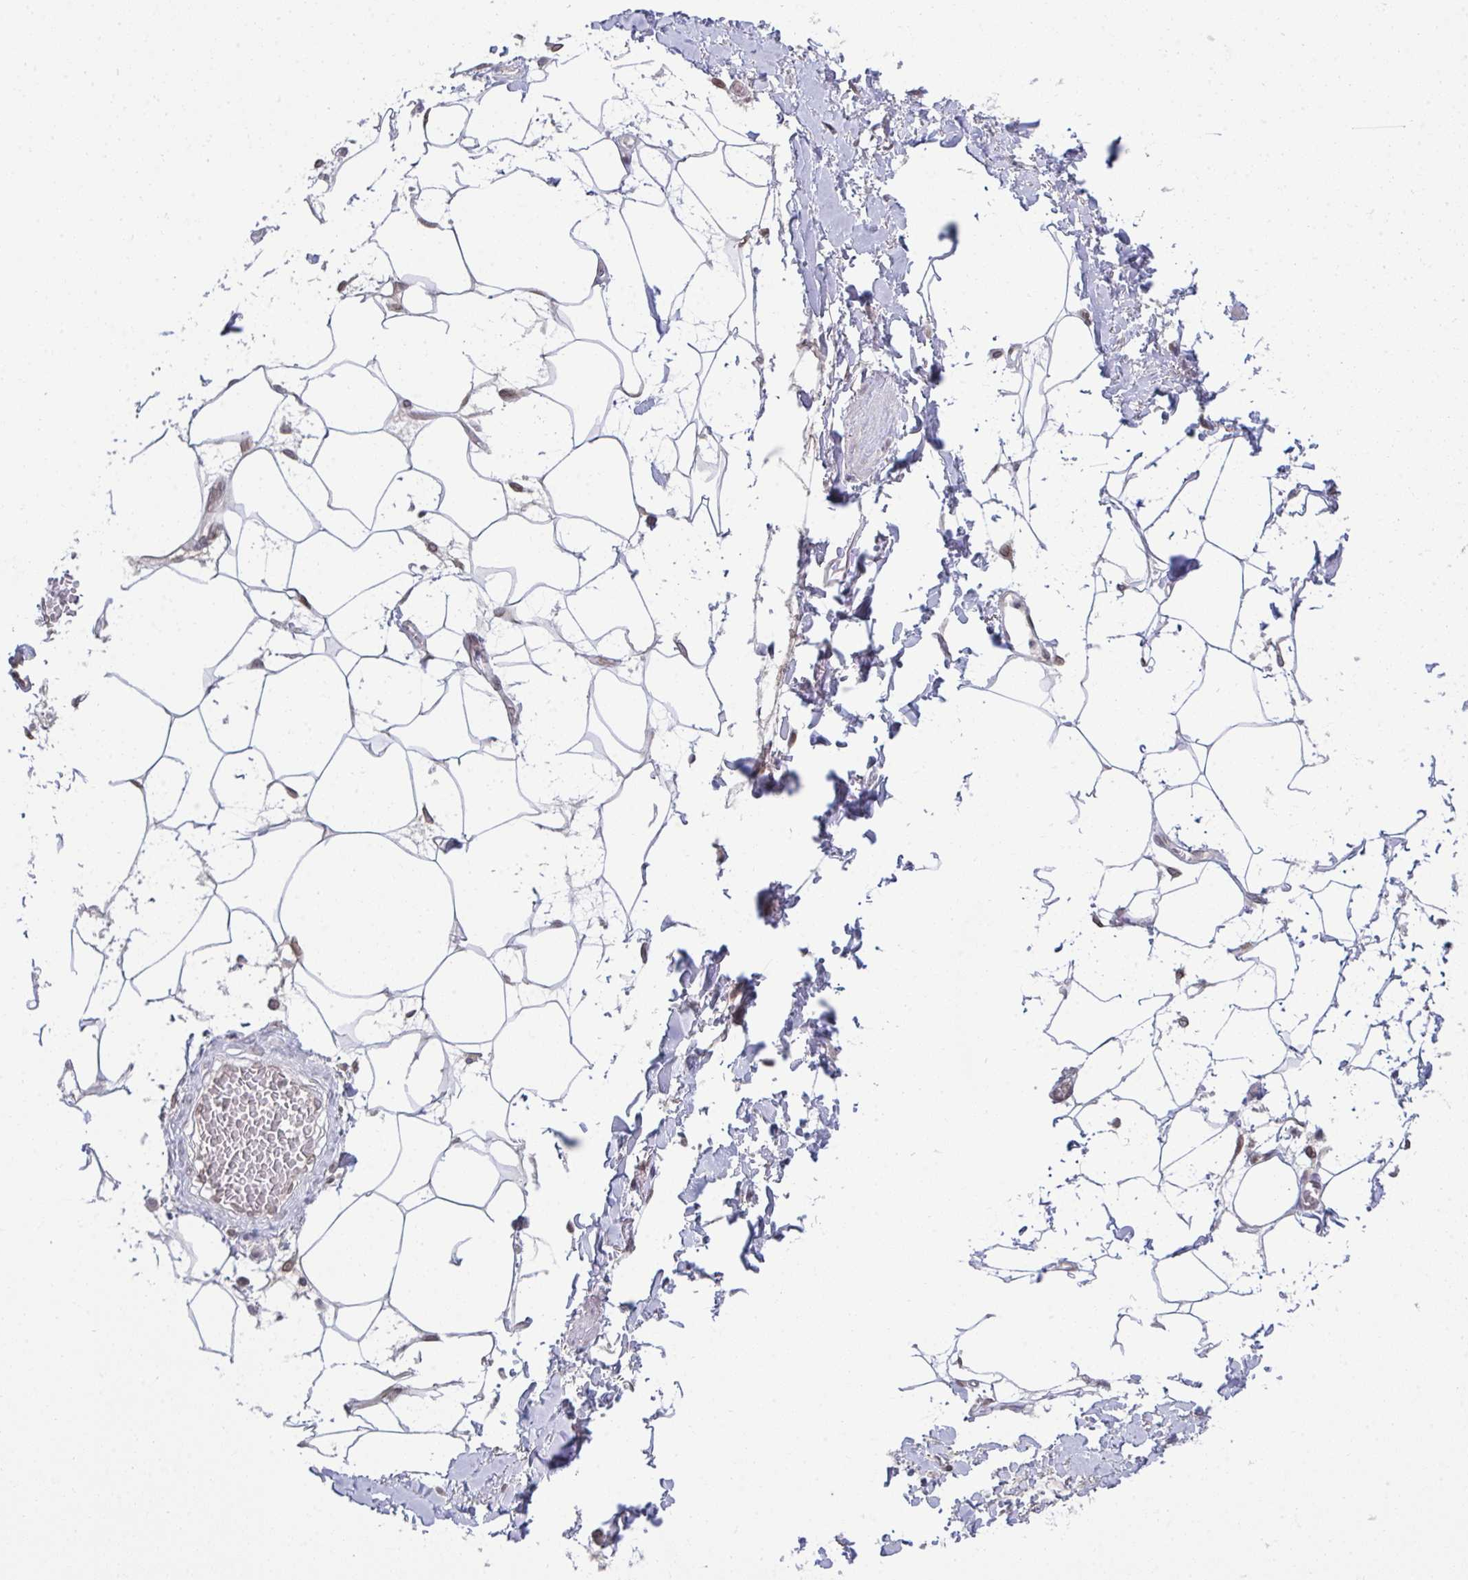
{"staining": {"intensity": "weak", "quantity": "25%-75%", "location": "cytoplasmic/membranous,nuclear"}, "tissue": "adipose tissue", "cell_type": "Adipocytes", "image_type": "normal", "snomed": [{"axis": "morphology", "description": "Normal tissue, NOS"}, {"axis": "topography", "description": "Vagina"}, {"axis": "topography", "description": "Peripheral nerve tissue"}], "caption": "A photomicrograph of human adipose tissue stained for a protein exhibits weak cytoplasmic/membranous,nuclear brown staining in adipocytes.", "gene": "RANBP2", "patient": {"sex": "female", "age": 71}}